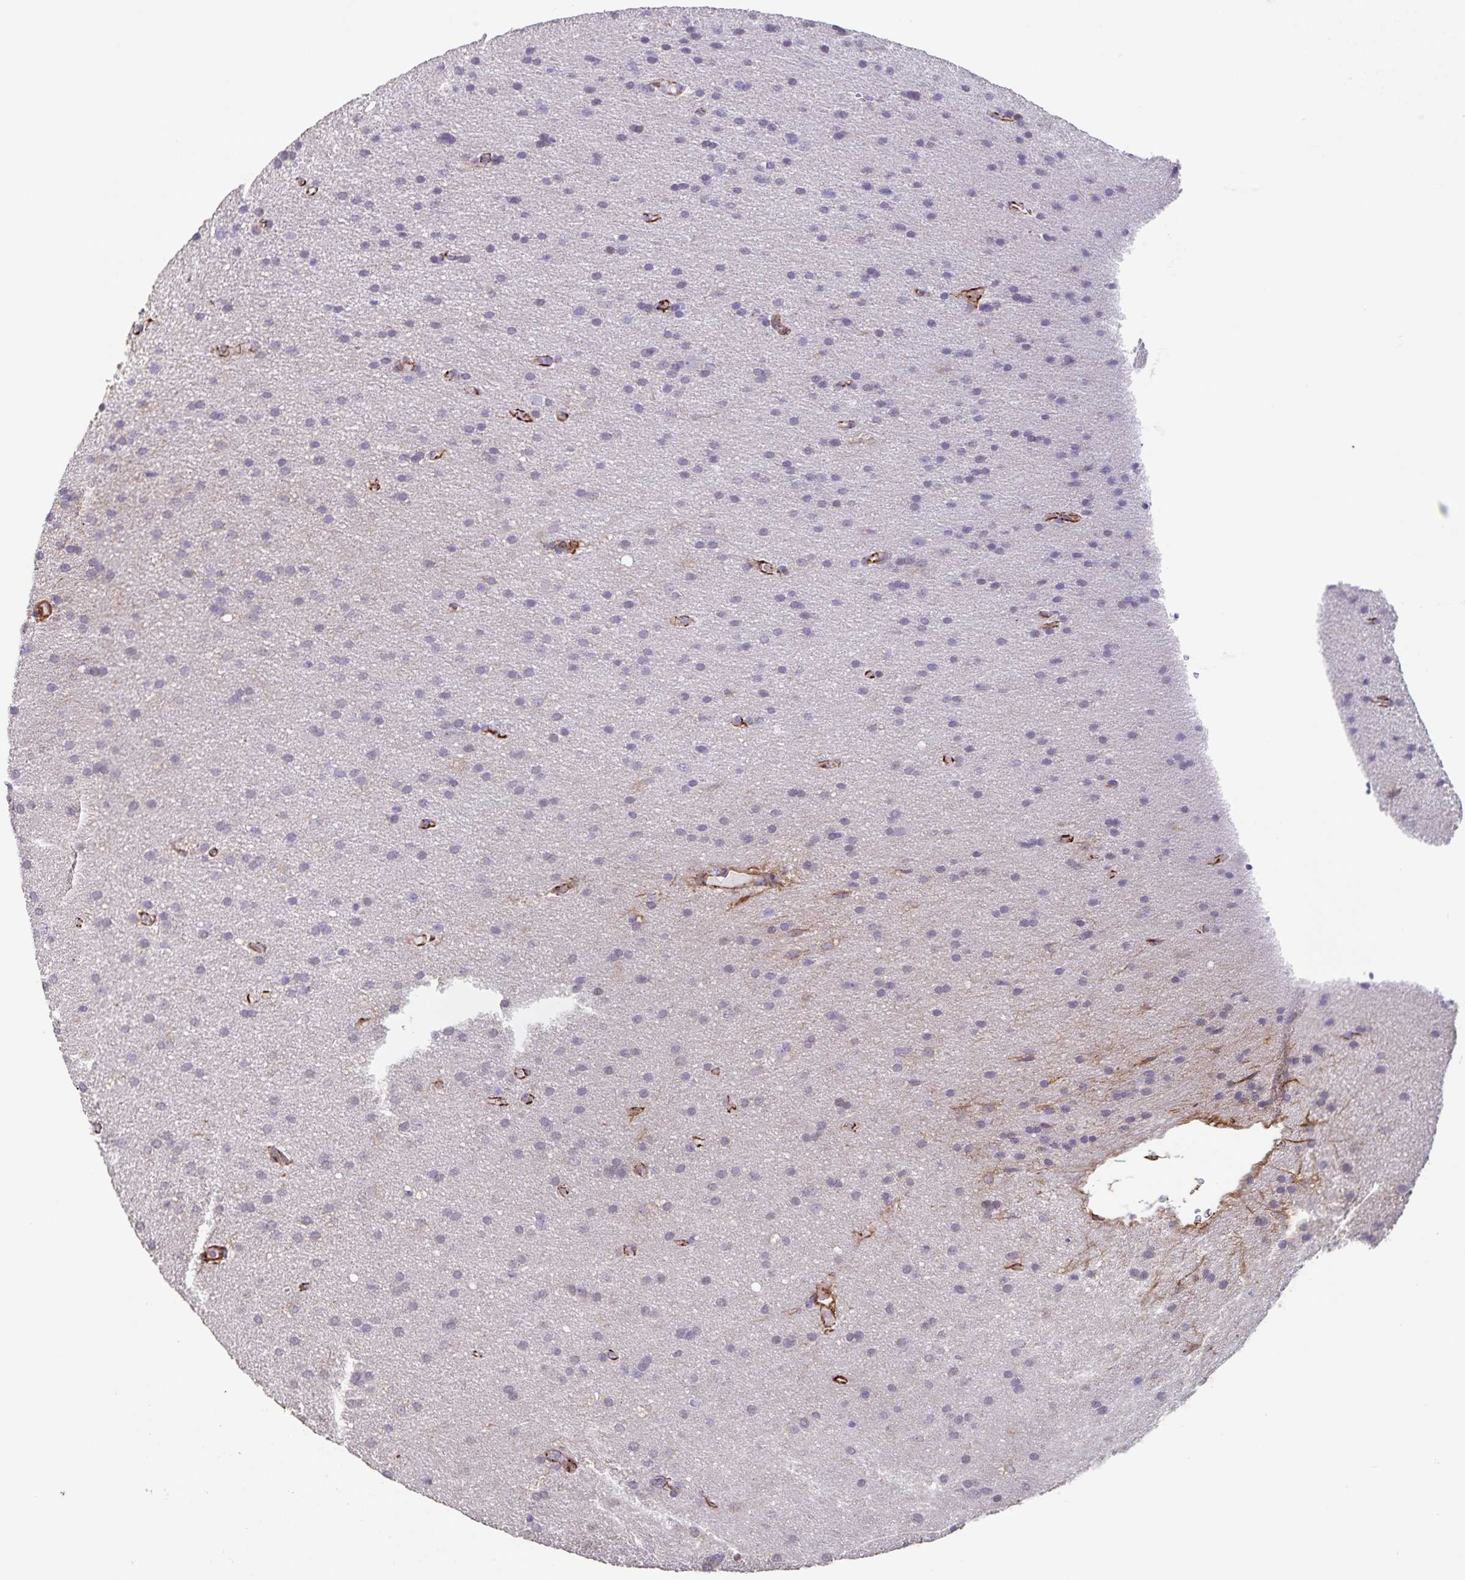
{"staining": {"intensity": "negative", "quantity": "none", "location": "none"}, "tissue": "glioma", "cell_type": "Tumor cells", "image_type": "cancer", "snomed": [{"axis": "morphology", "description": "Glioma, malignant, Low grade"}, {"axis": "topography", "description": "Brain"}], "caption": "IHC image of neoplastic tissue: glioma stained with DAB exhibits no significant protein positivity in tumor cells.", "gene": "SYNM", "patient": {"sex": "female", "age": 54}}